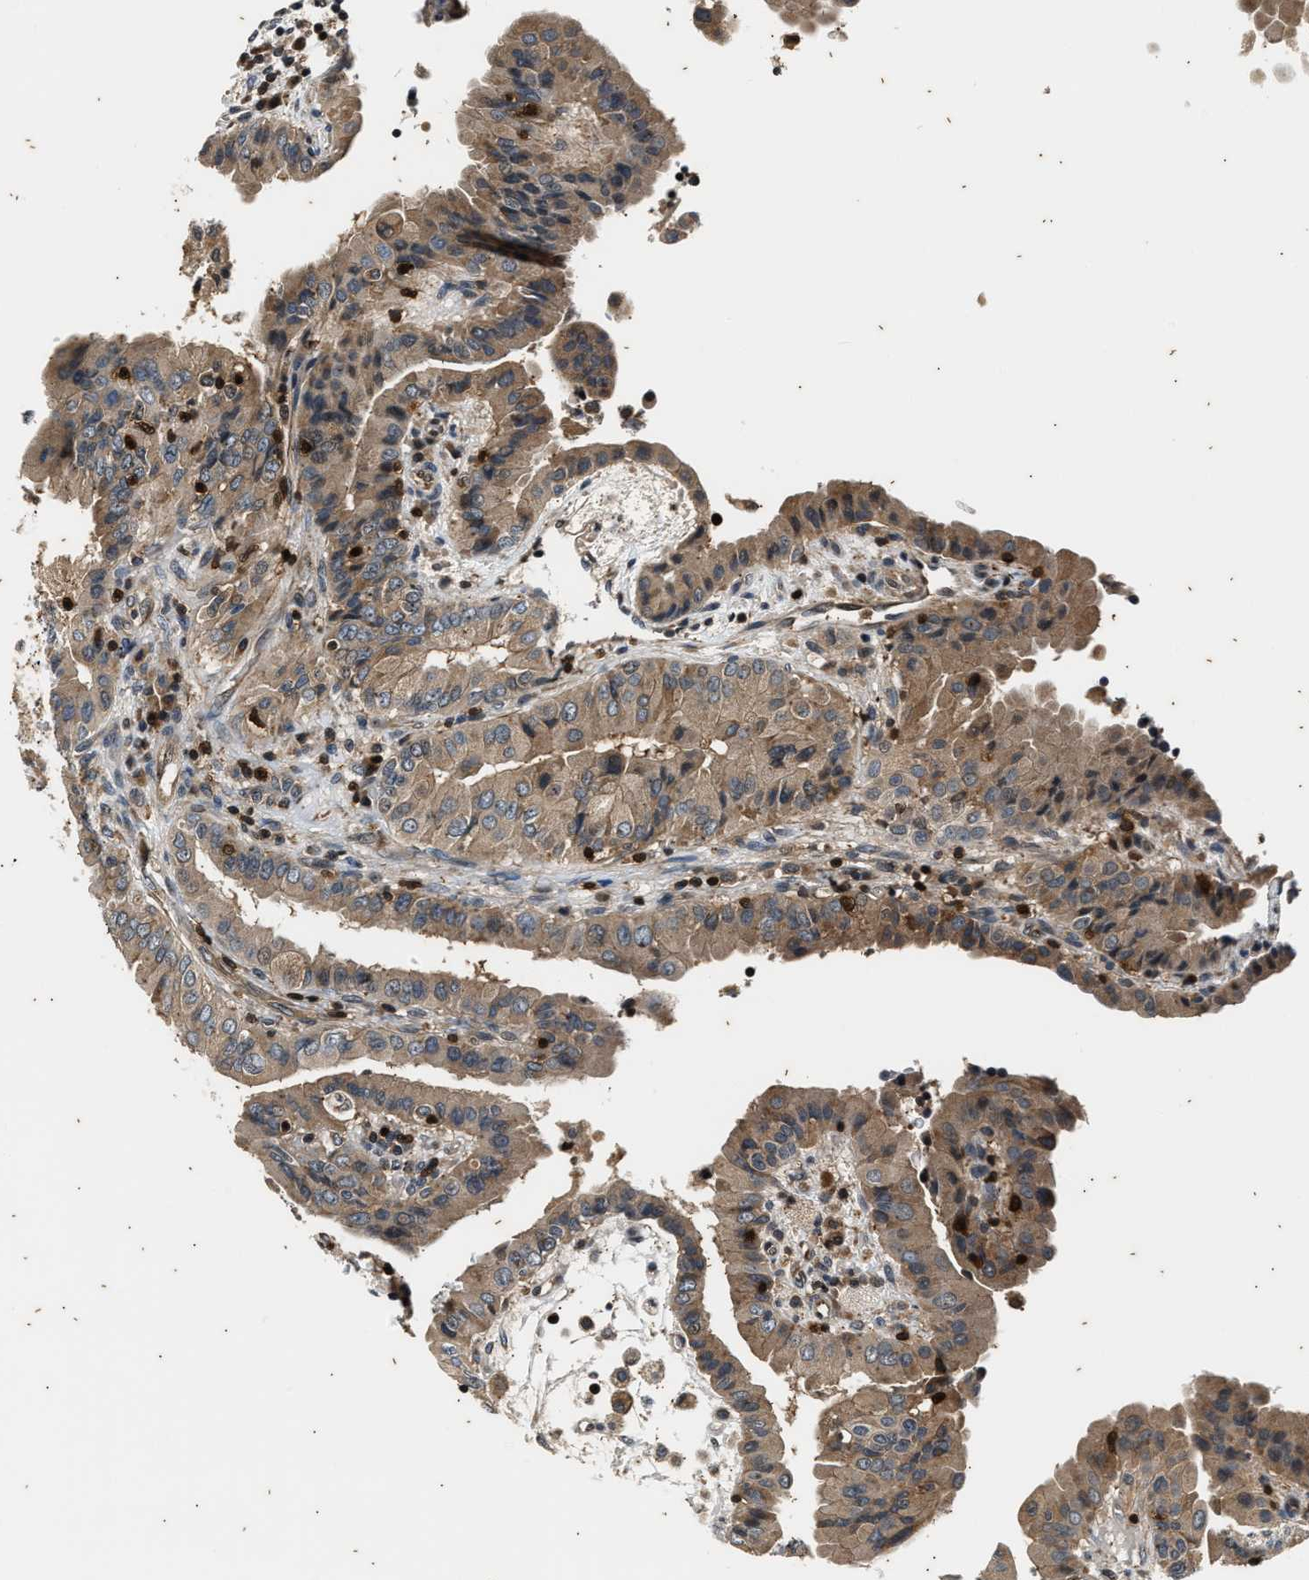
{"staining": {"intensity": "weak", "quantity": ">75%", "location": "cytoplasmic/membranous"}, "tissue": "thyroid cancer", "cell_type": "Tumor cells", "image_type": "cancer", "snomed": [{"axis": "morphology", "description": "Papillary adenocarcinoma, NOS"}, {"axis": "topography", "description": "Thyroid gland"}], "caption": "About >75% of tumor cells in human thyroid cancer (papillary adenocarcinoma) display weak cytoplasmic/membranous protein positivity as visualized by brown immunohistochemical staining.", "gene": "PTPN7", "patient": {"sex": "male", "age": 33}}